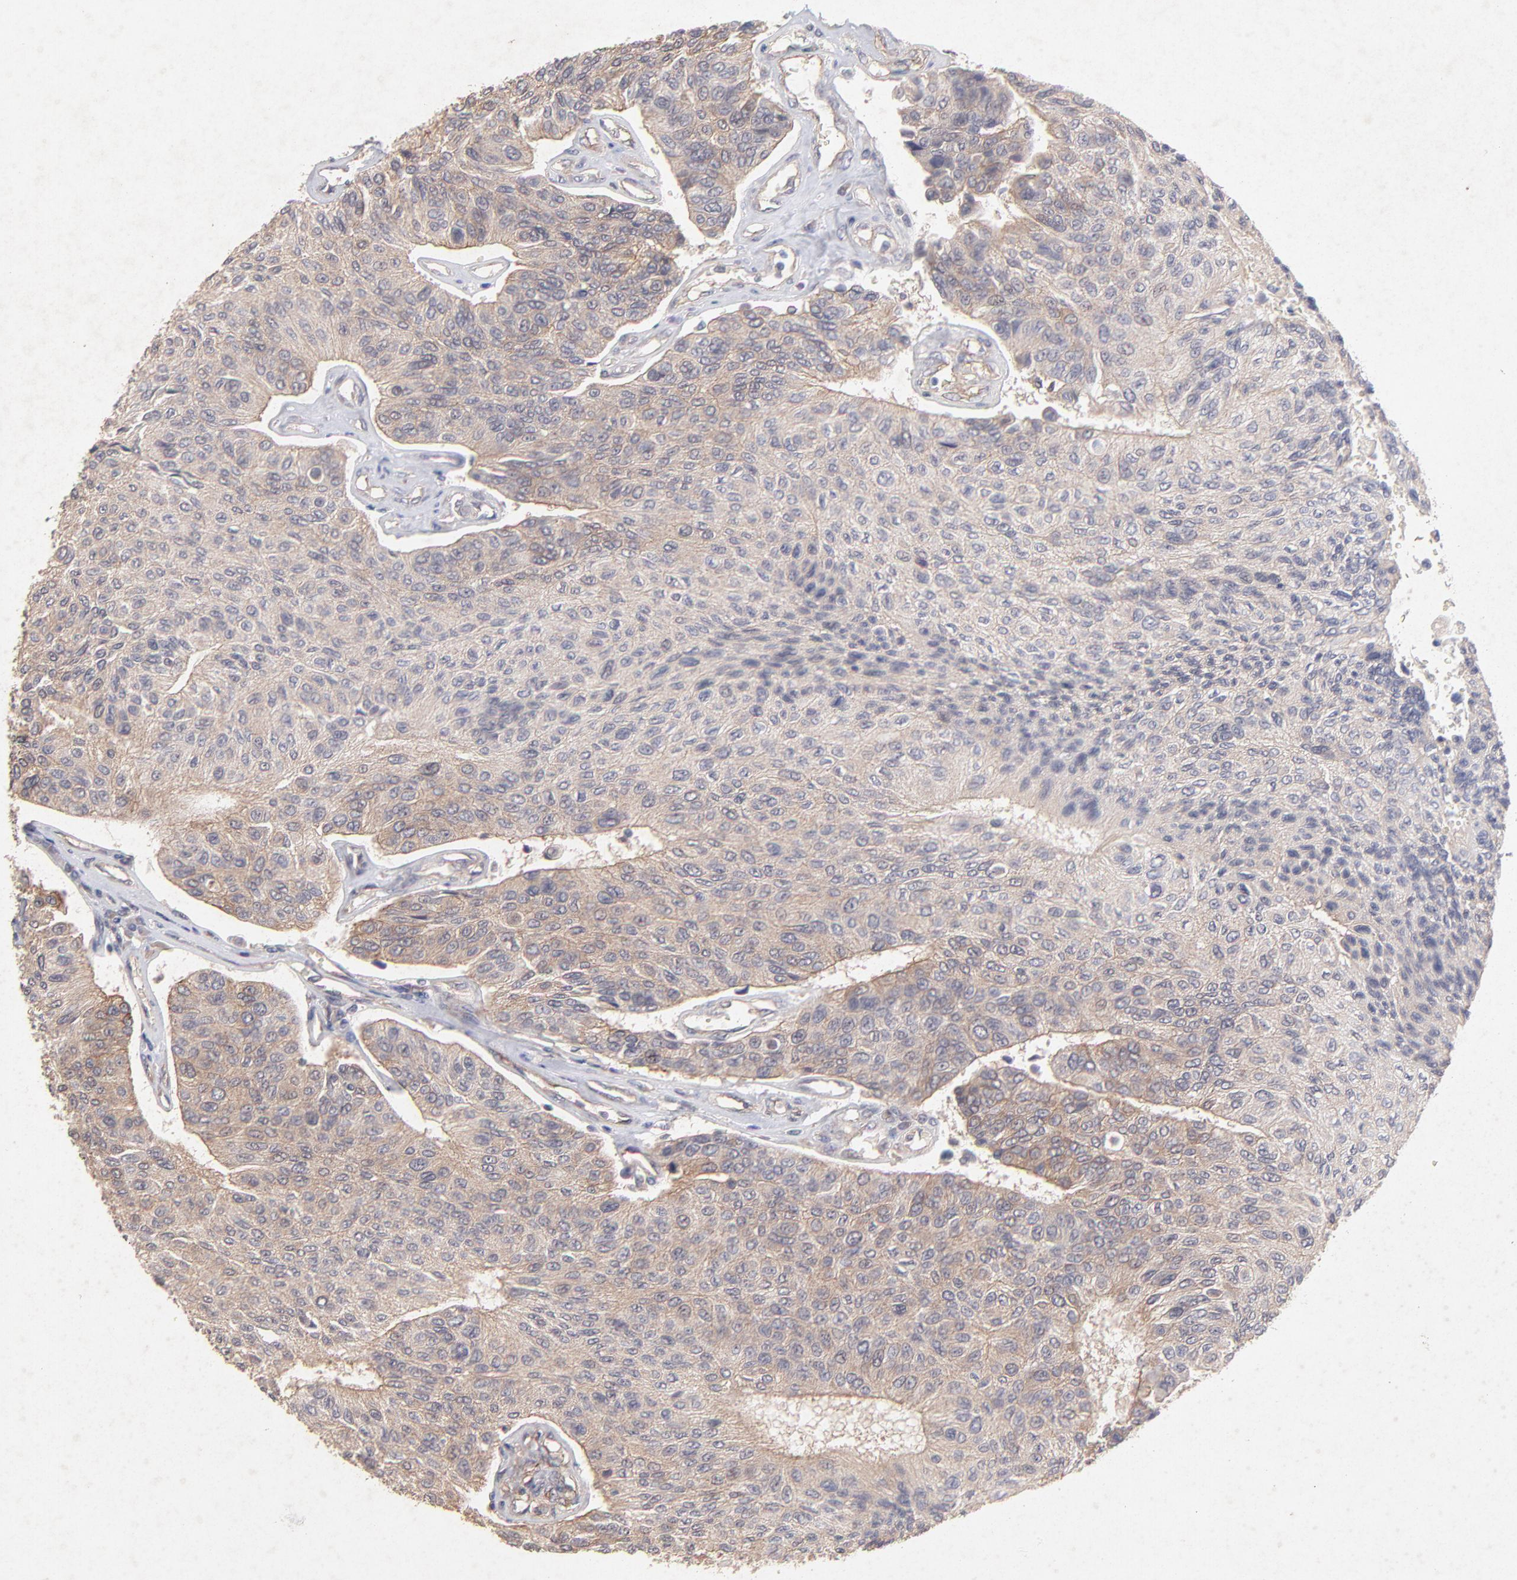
{"staining": {"intensity": "moderate", "quantity": ">75%", "location": "cytoplasmic/membranous"}, "tissue": "urothelial cancer", "cell_type": "Tumor cells", "image_type": "cancer", "snomed": [{"axis": "morphology", "description": "Urothelial carcinoma, High grade"}, {"axis": "topography", "description": "Urinary bladder"}], "caption": "Tumor cells show moderate cytoplasmic/membranous expression in approximately >75% of cells in urothelial carcinoma (high-grade). The staining is performed using DAB brown chromogen to label protein expression. The nuclei are counter-stained blue using hematoxylin.", "gene": "STAP2", "patient": {"sex": "male", "age": 66}}